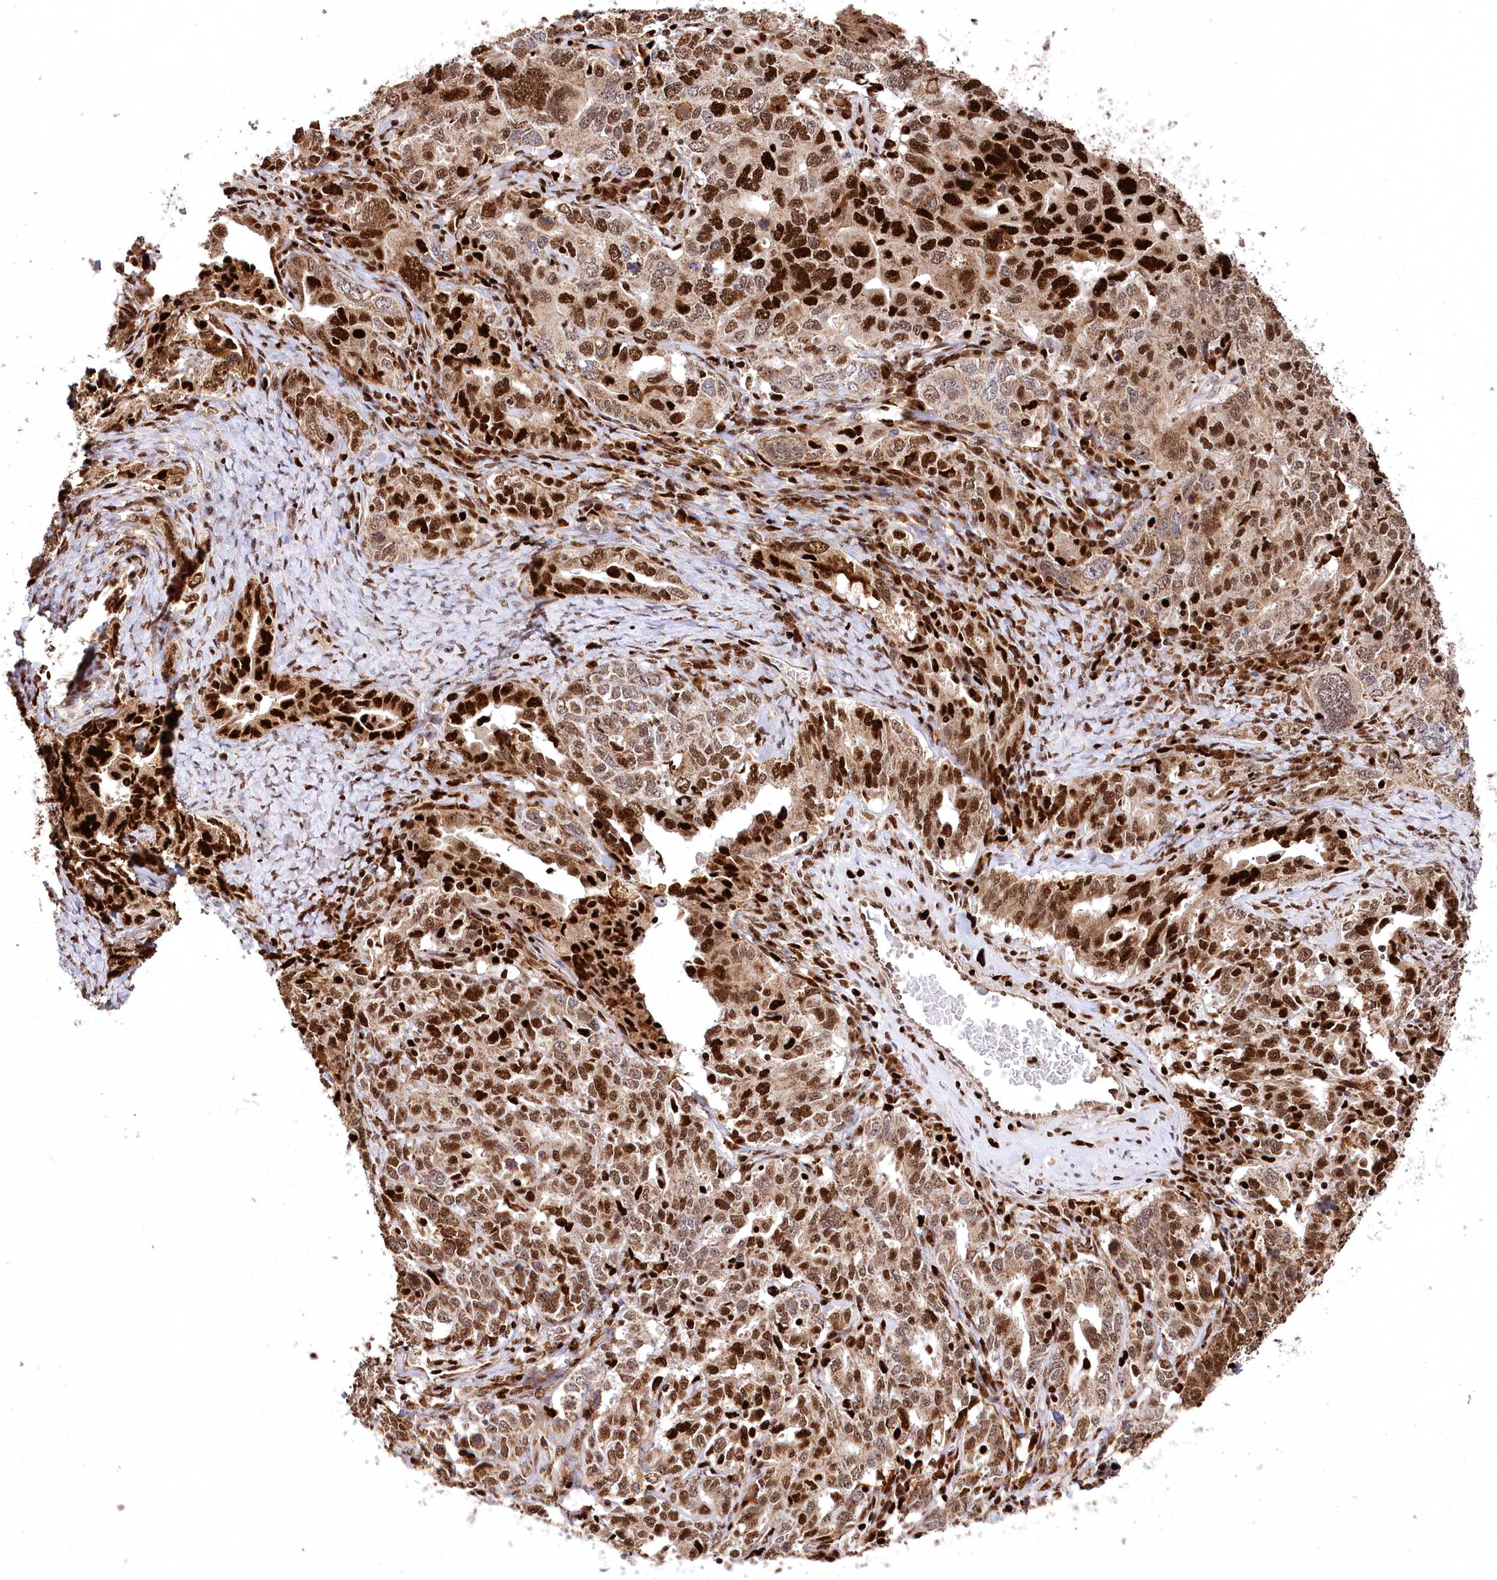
{"staining": {"intensity": "strong", "quantity": ">75%", "location": "cytoplasmic/membranous,nuclear"}, "tissue": "ovarian cancer", "cell_type": "Tumor cells", "image_type": "cancer", "snomed": [{"axis": "morphology", "description": "Carcinoma, endometroid"}, {"axis": "topography", "description": "Ovary"}], "caption": "This image exhibits immunohistochemistry (IHC) staining of ovarian cancer, with high strong cytoplasmic/membranous and nuclear expression in about >75% of tumor cells.", "gene": "FIGN", "patient": {"sex": "female", "age": 62}}